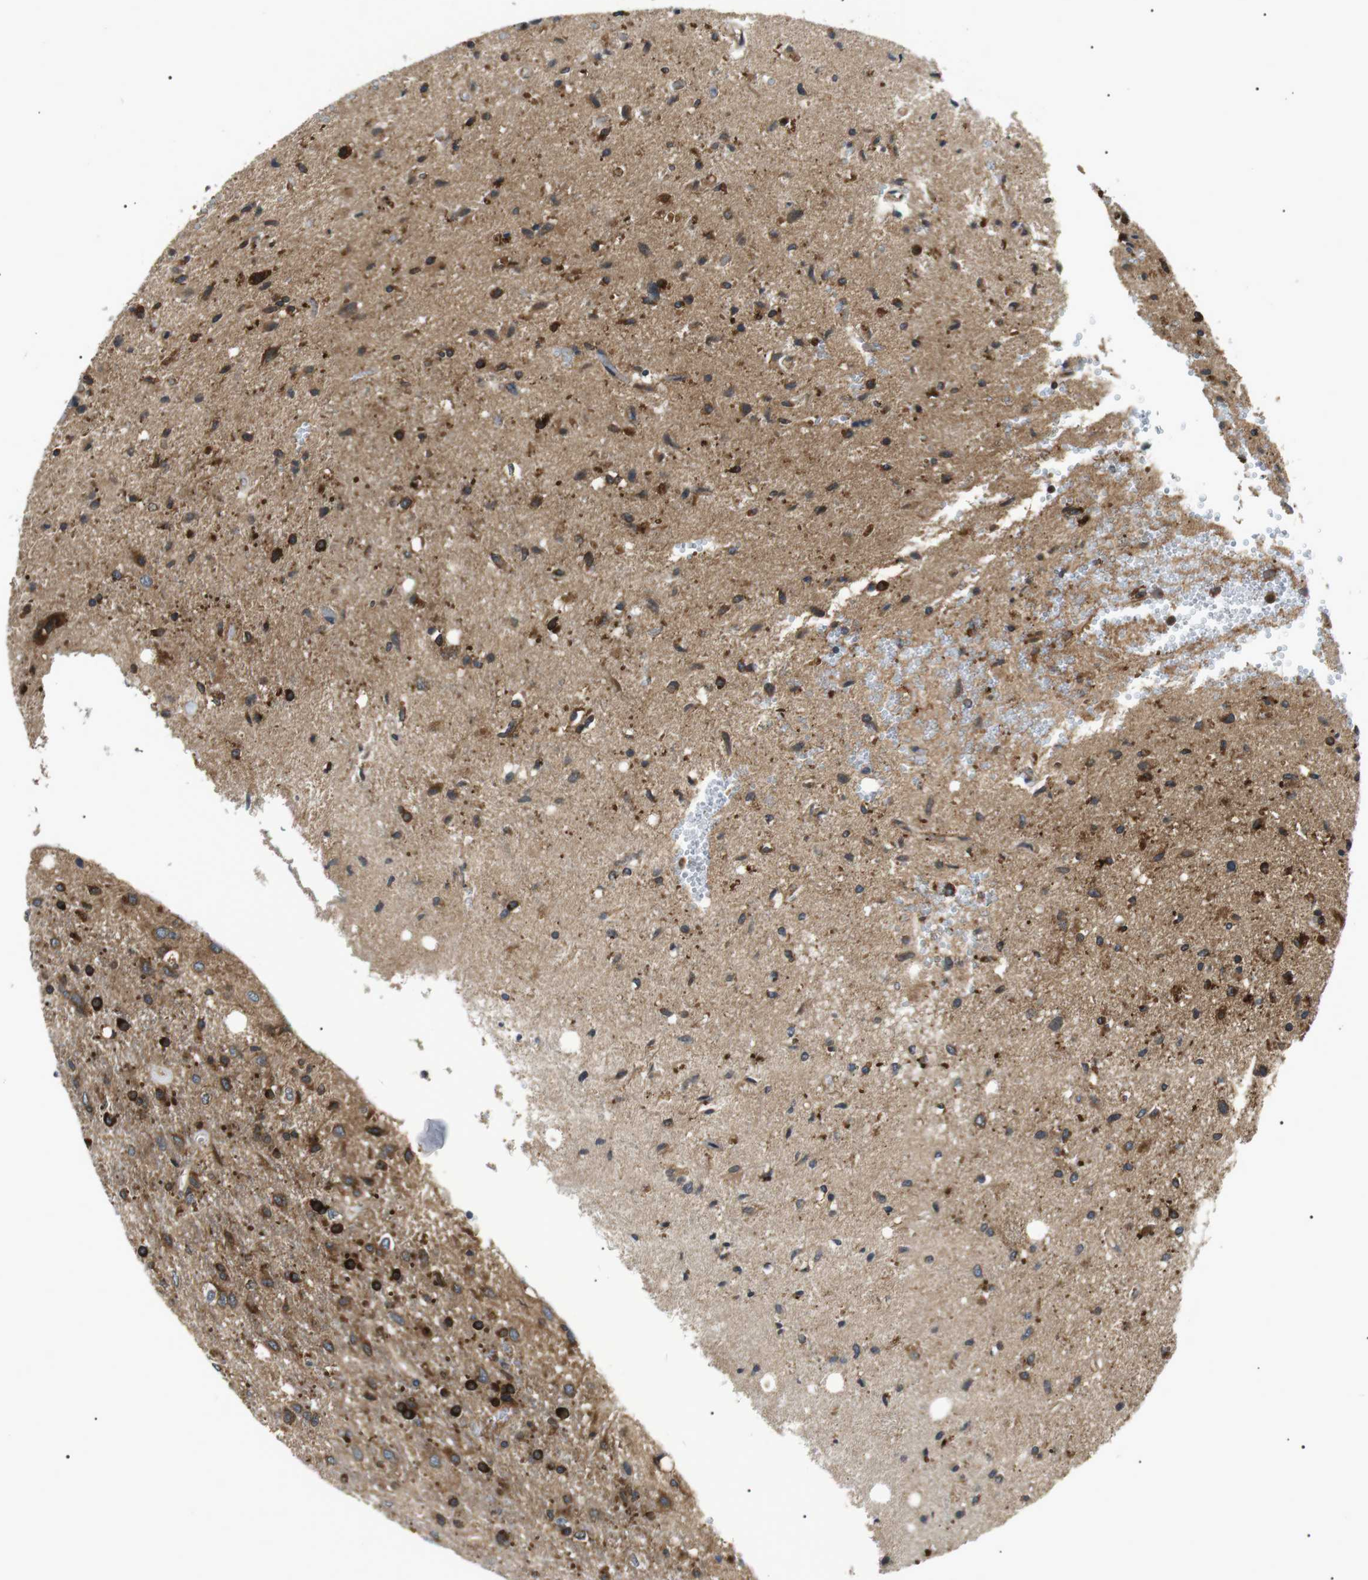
{"staining": {"intensity": "strong", "quantity": "25%-75%", "location": "cytoplasmic/membranous"}, "tissue": "glioma", "cell_type": "Tumor cells", "image_type": "cancer", "snomed": [{"axis": "morphology", "description": "Glioma, malignant, Low grade"}, {"axis": "topography", "description": "Brain"}], "caption": "An immunohistochemistry photomicrograph of tumor tissue is shown. Protein staining in brown labels strong cytoplasmic/membranous positivity in malignant glioma (low-grade) within tumor cells.", "gene": "RAB9A", "patient": {"sex": "male", "age": 77}}